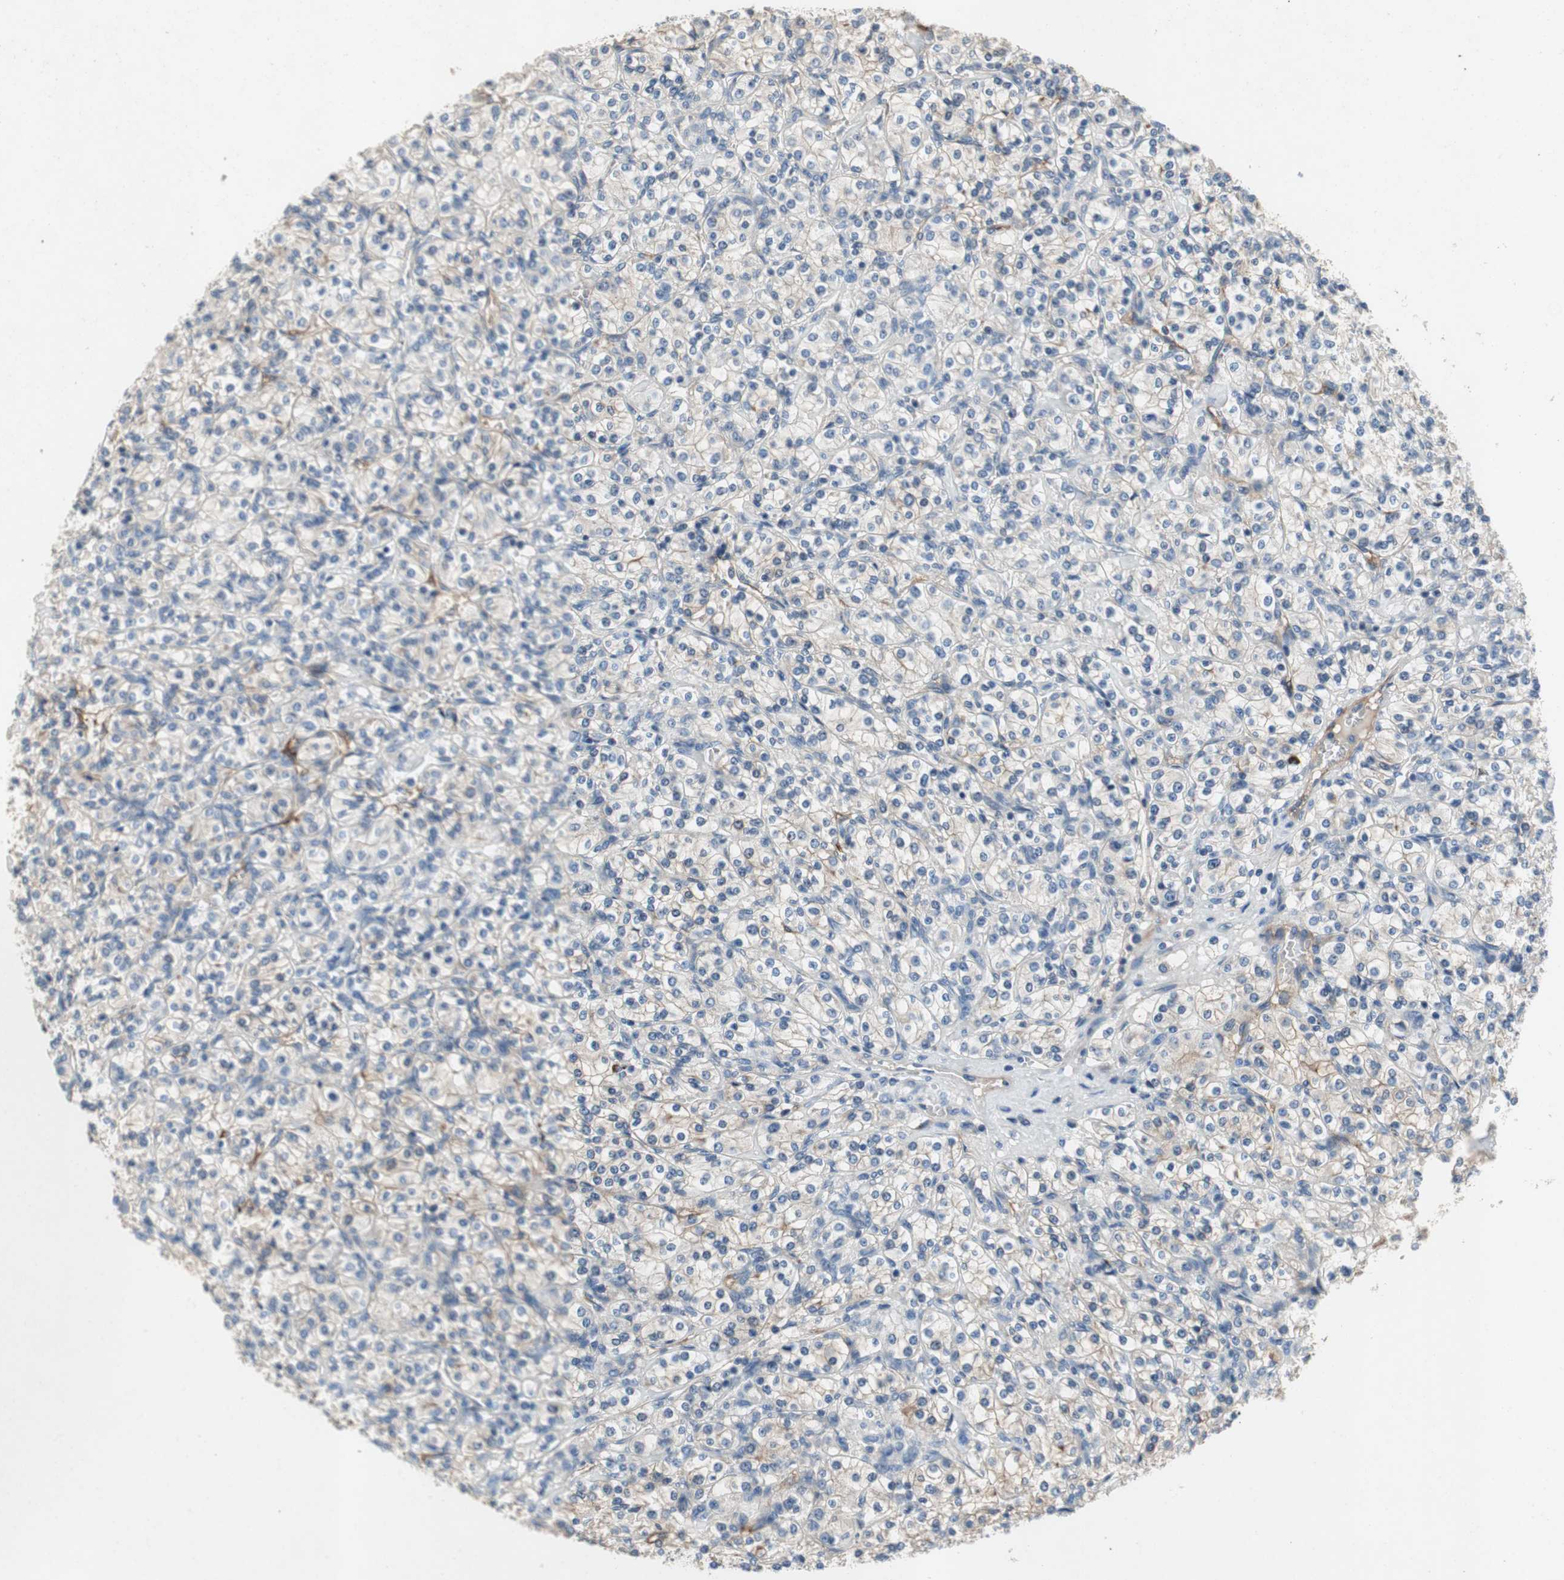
{"staining": {"intensity": "negative", "quantity": "none", "location": "none"}, "tissue": "renal cancer", "cell_type": "Tumor cells", "image_type": "cancer", "snomed": [{"axis": "morphology", "description": "Adenocarcinoma, NOS"}, {"axis": "topography", "description": "Kidney"}], "caption": "IHC image of human renal adenocarcinoma stained for a protein (brown), which shows no positivity in tumor cells. The staining is performed using DAB brown chromogen with nuclei counter-stained in using hematoxylin.", "gene": "ALPL", "patient": {"sex": "male", "age": 77}}